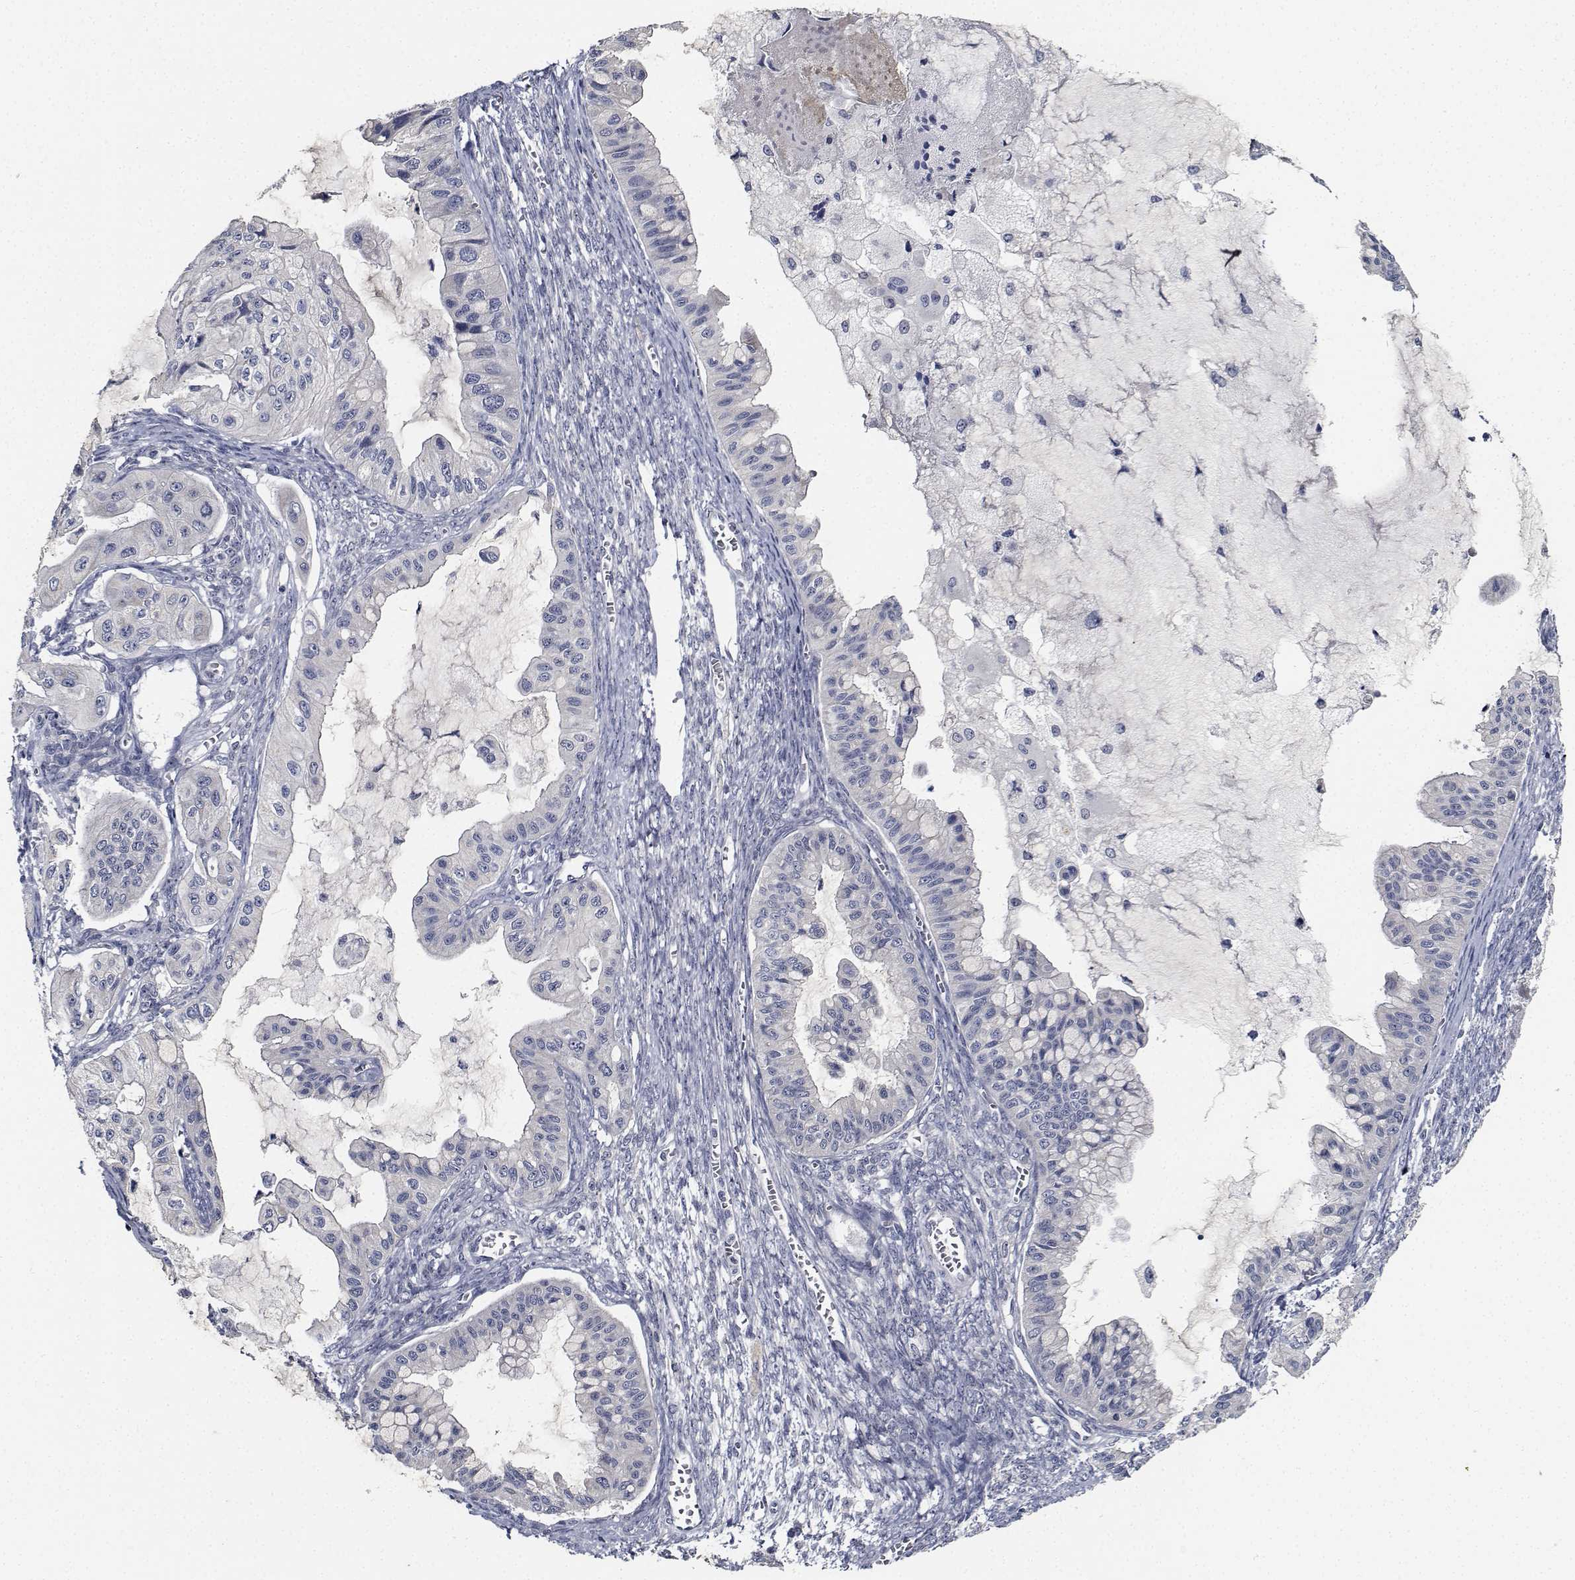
{"staining": {"intensity": "negative", "quantity": "none", "location": "none"}, "tissue": "ovarian cancer", "cell_type": "Tumor cells", "image_type": "cancer", "snomed": [{"axis": "morphology", "description": "Cystadenocarcinoma, mucinous, NOS"}, {"axis": "topography", "description": "Ovary"}], "caption": "DAB immunohistochemical staining of ovarian cancer reveals no significant expression in tumor cells.", "gene": "NVL", "patient": {"sex": "female", "age": 72}}